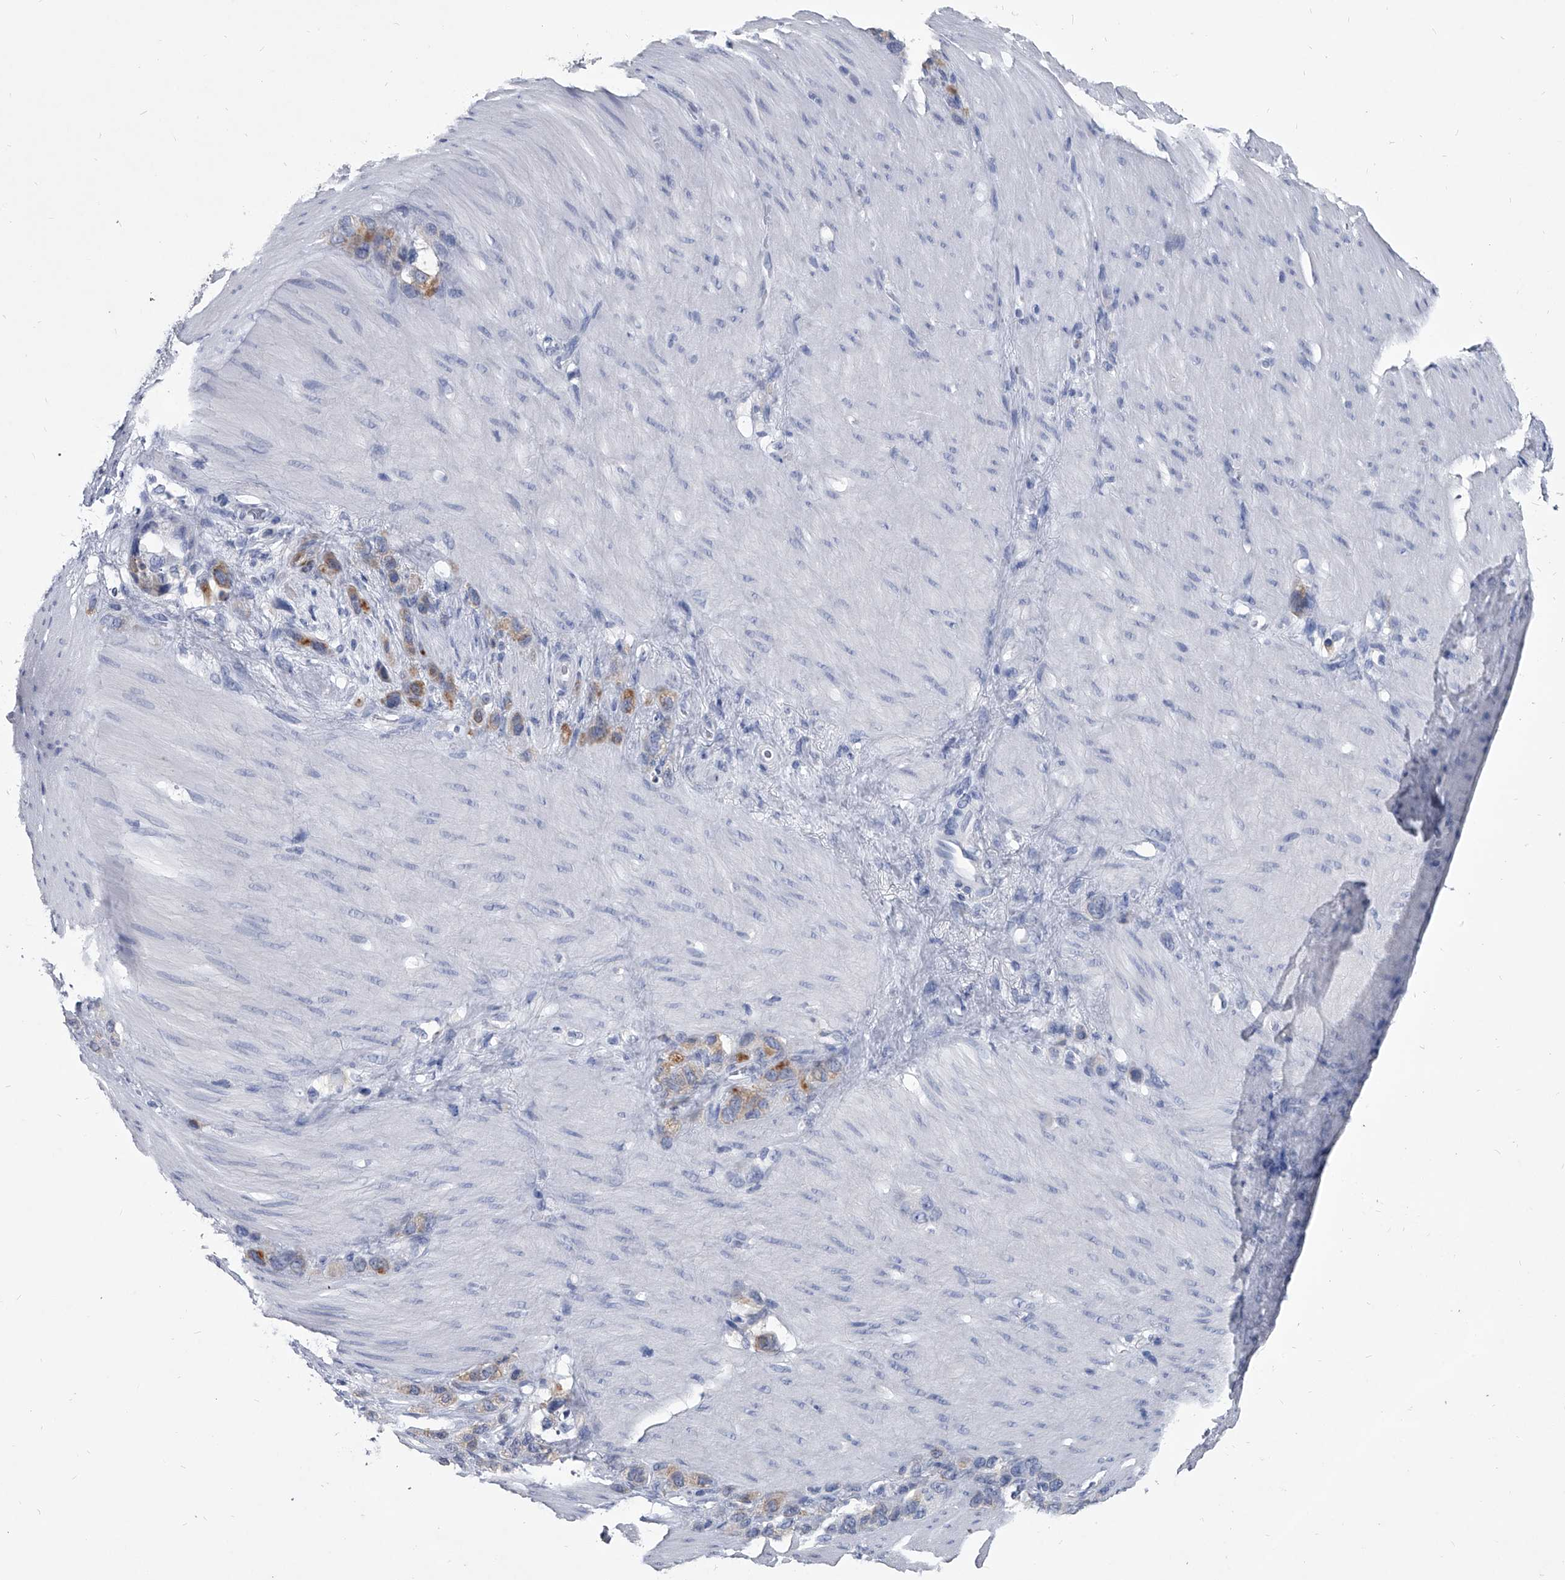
{"staining": {"intensity": "moderate", "quantity": "25%-75%", "location": "cytoplasmic/membranous"}, "tissue": "stomach cancer", "cell_type": "Tumor cells", "image_type": "cancer", "snomed": [{"axis": "morphology", "description": "Normal tissue, NOS"}, {"axis": "morphology", "description": "Adenocarcinoma, NOS"}, {"axis": "morphology", "description": "Adenocarcinoma, High grade"}, {"axis": "topography", "description": "Stomach, upper"}, {"axis": "topography", "description": "Stomach"}], "caption": "The micrograph demonstrates immunohistochemical staining of stomach cancer. There is moderate cytoplasmic/membranous expression is identified in about 25%-75% of tumor cells. Nuclei are stained in blue.", "gene": "BCAS1", "patient": {"sex": "female", "age": 65}}